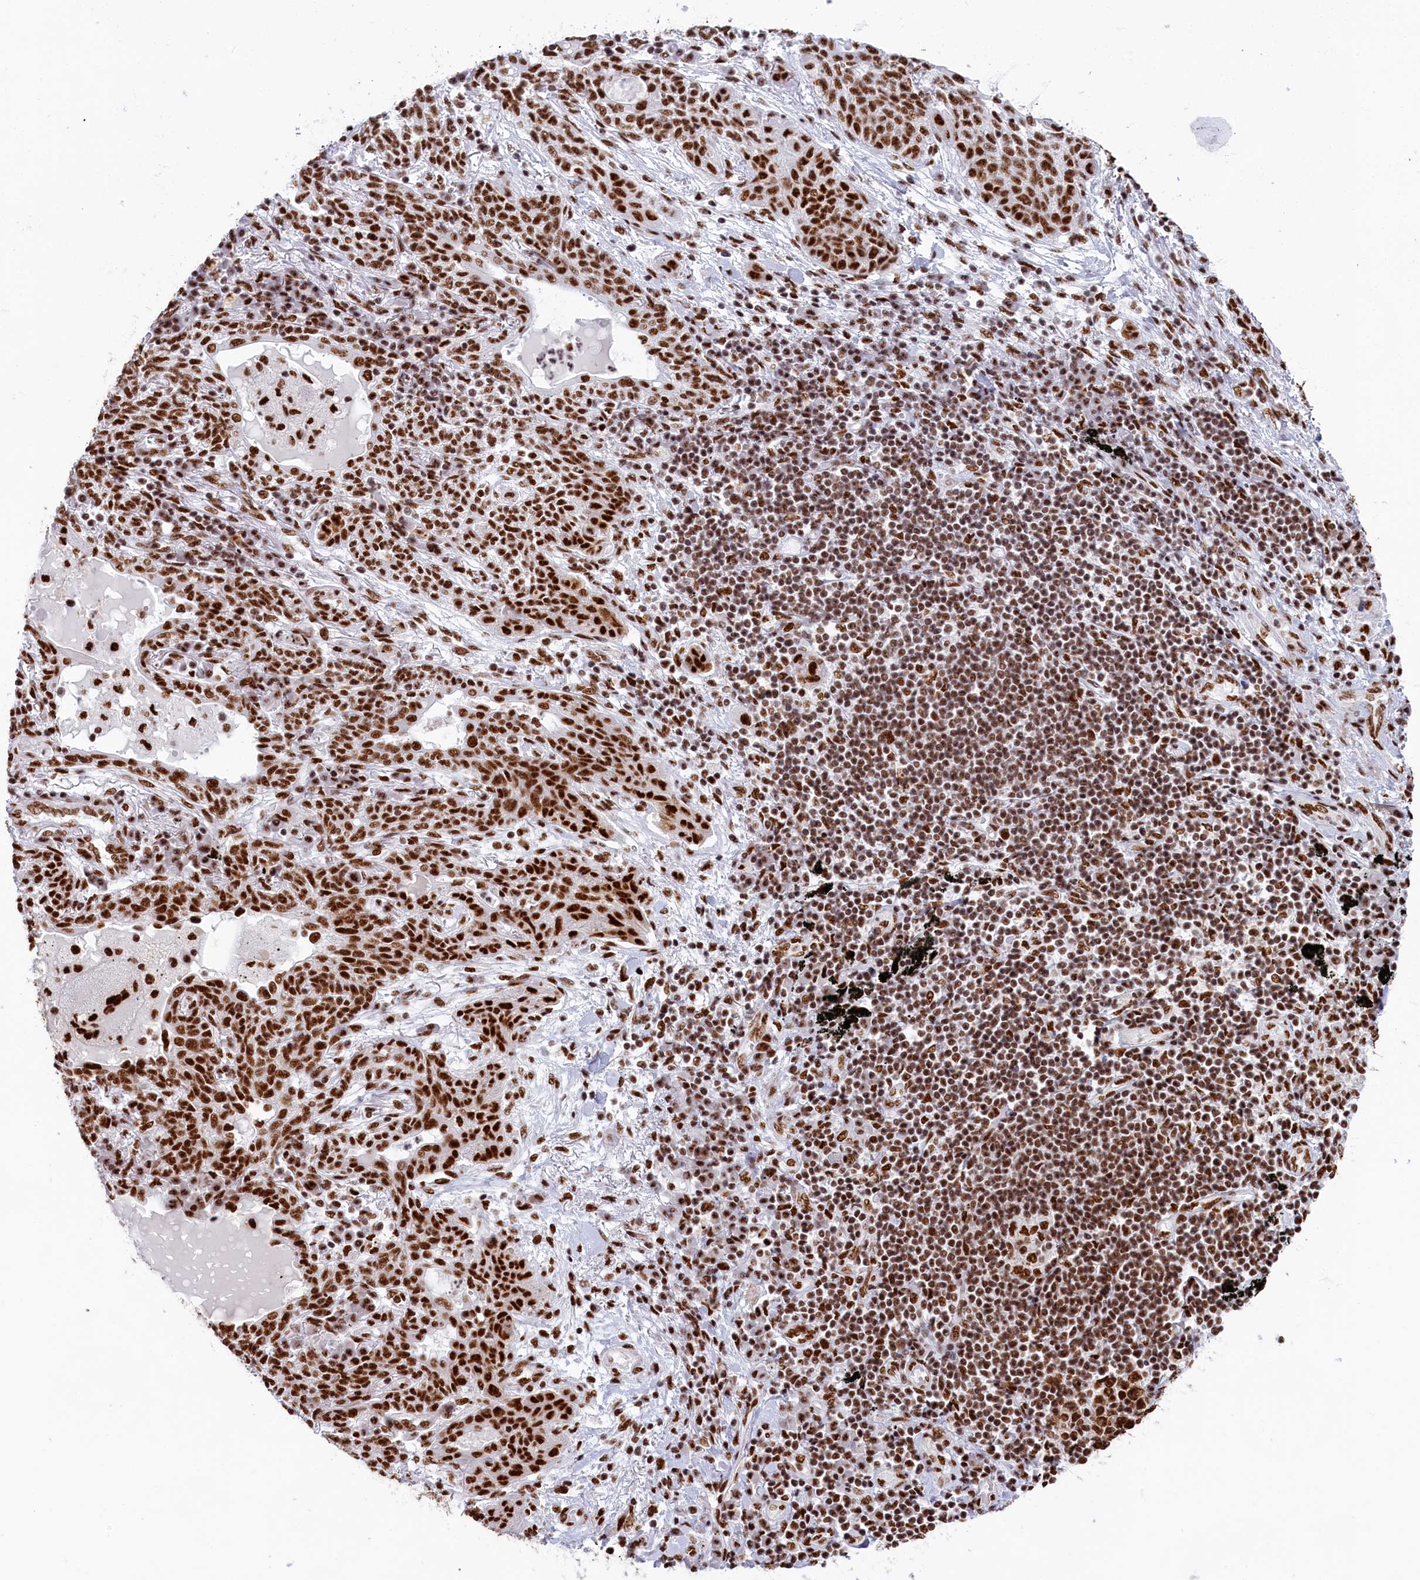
{"staining": {"intensity": "strong", "quantity": ">75%", "location": "nuclear"}, "tissue": "lung cancer", "cell_type": "Tumor cells", "image_type": "cancer", "snomed": [{"axis": "morphology", "description": "Squamous cell carcinoma, NOS"}, {"axis": "topography", "description": "Lung"}], "caption": "Tumor cells display high levels of strong nuclear positivity in approximately >75% of cells in lung cancer (squamous cell carcinoma).", "gene": "SNRNP70", "patient": {"sex": "female", "age": 70}}